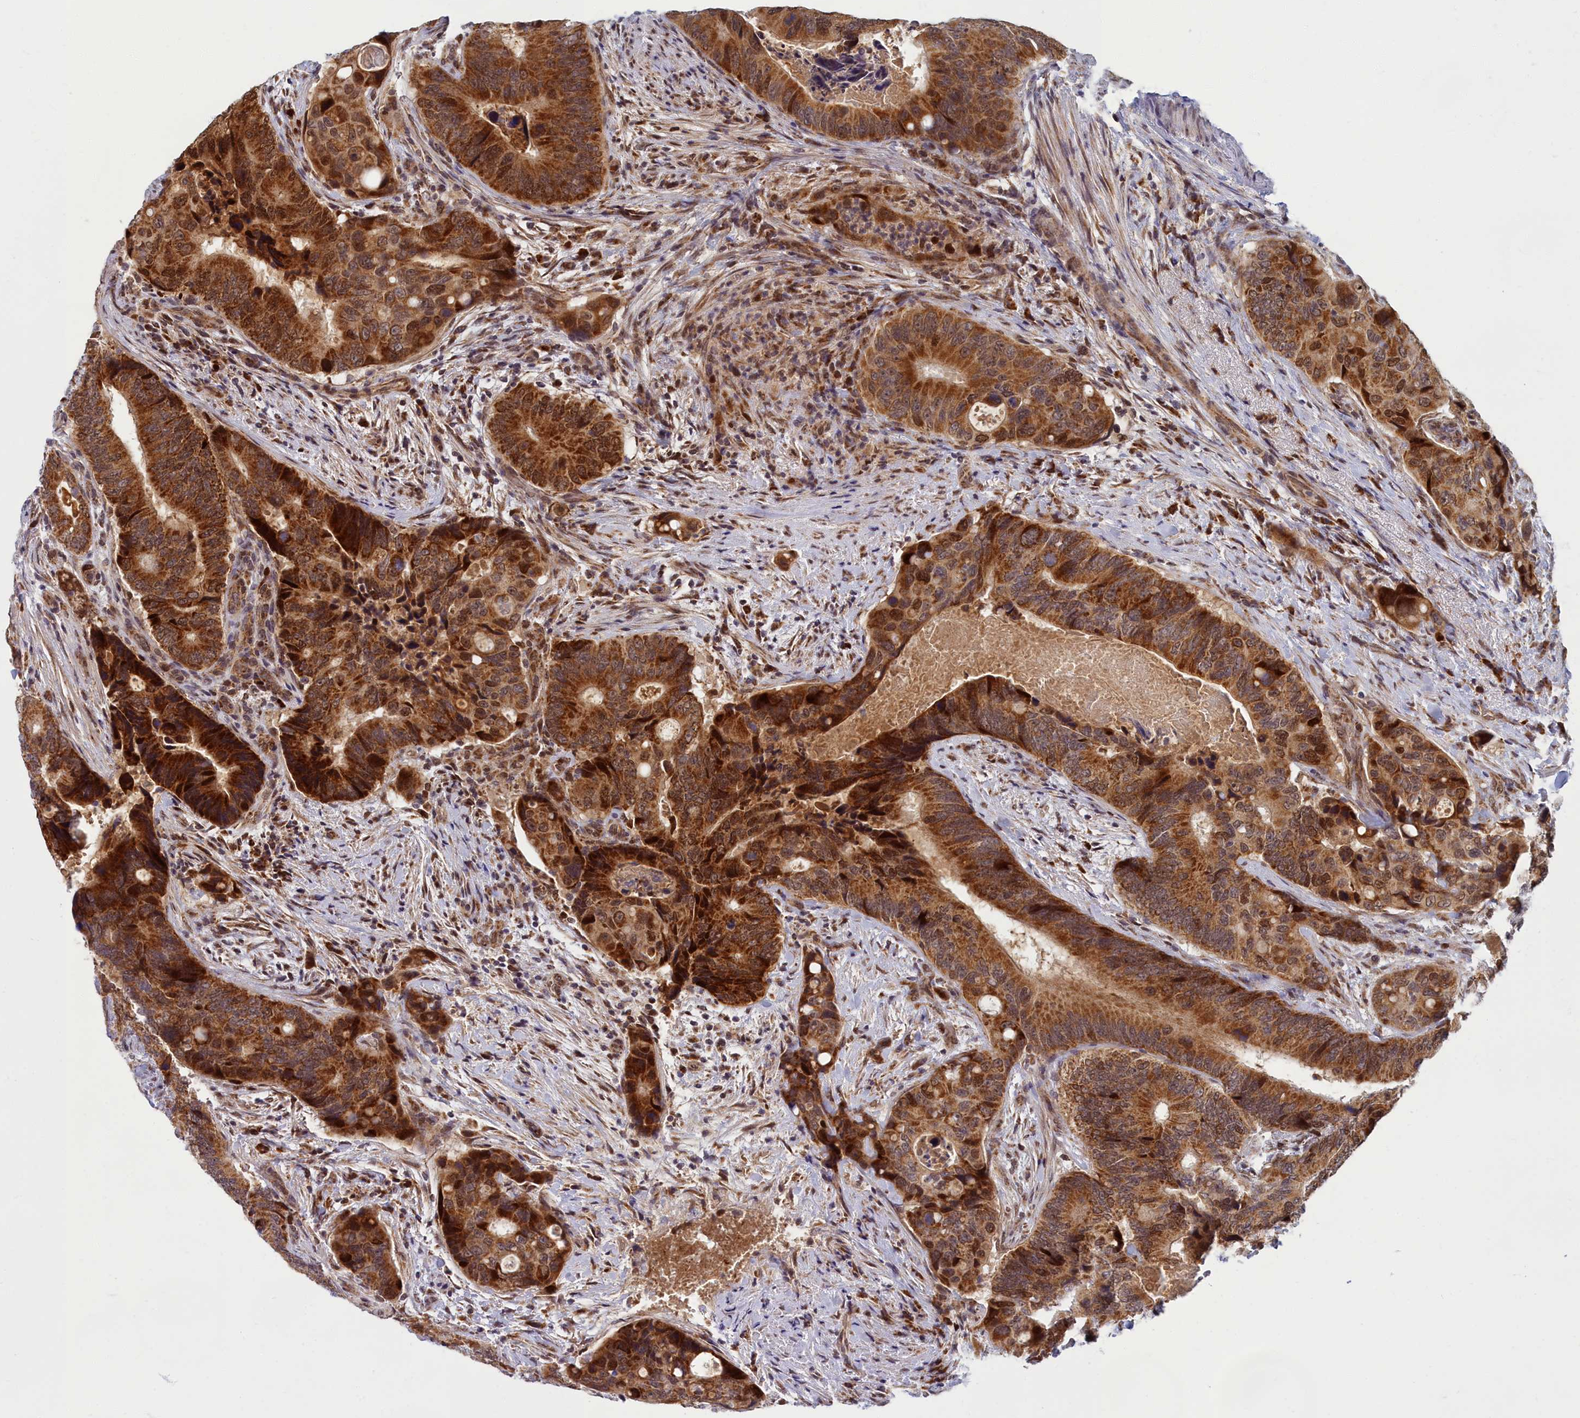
{"staining": {"intensity": "strong", "quantity": ">75%", "location": "cytoplasmic/membranous,nuclear"}, "tissue": "colorectal cancer", "cell_type": "Tumor cells", "image_type": "cancer", "snomed": [{"axis": "morphology", "description": "Adenocarcinoma, NOS"}, {"axis": "topography", "description": "Colon"}], "caption": "Immunohistochemical staining of human colorectal adenocarcinoma reveals strong cytoplasmic/membranous and nuclear protein positivity in approximately >75% of tumor cells.", "gene": "EARS2", "patient": {"sex": "male", "age": 84}}